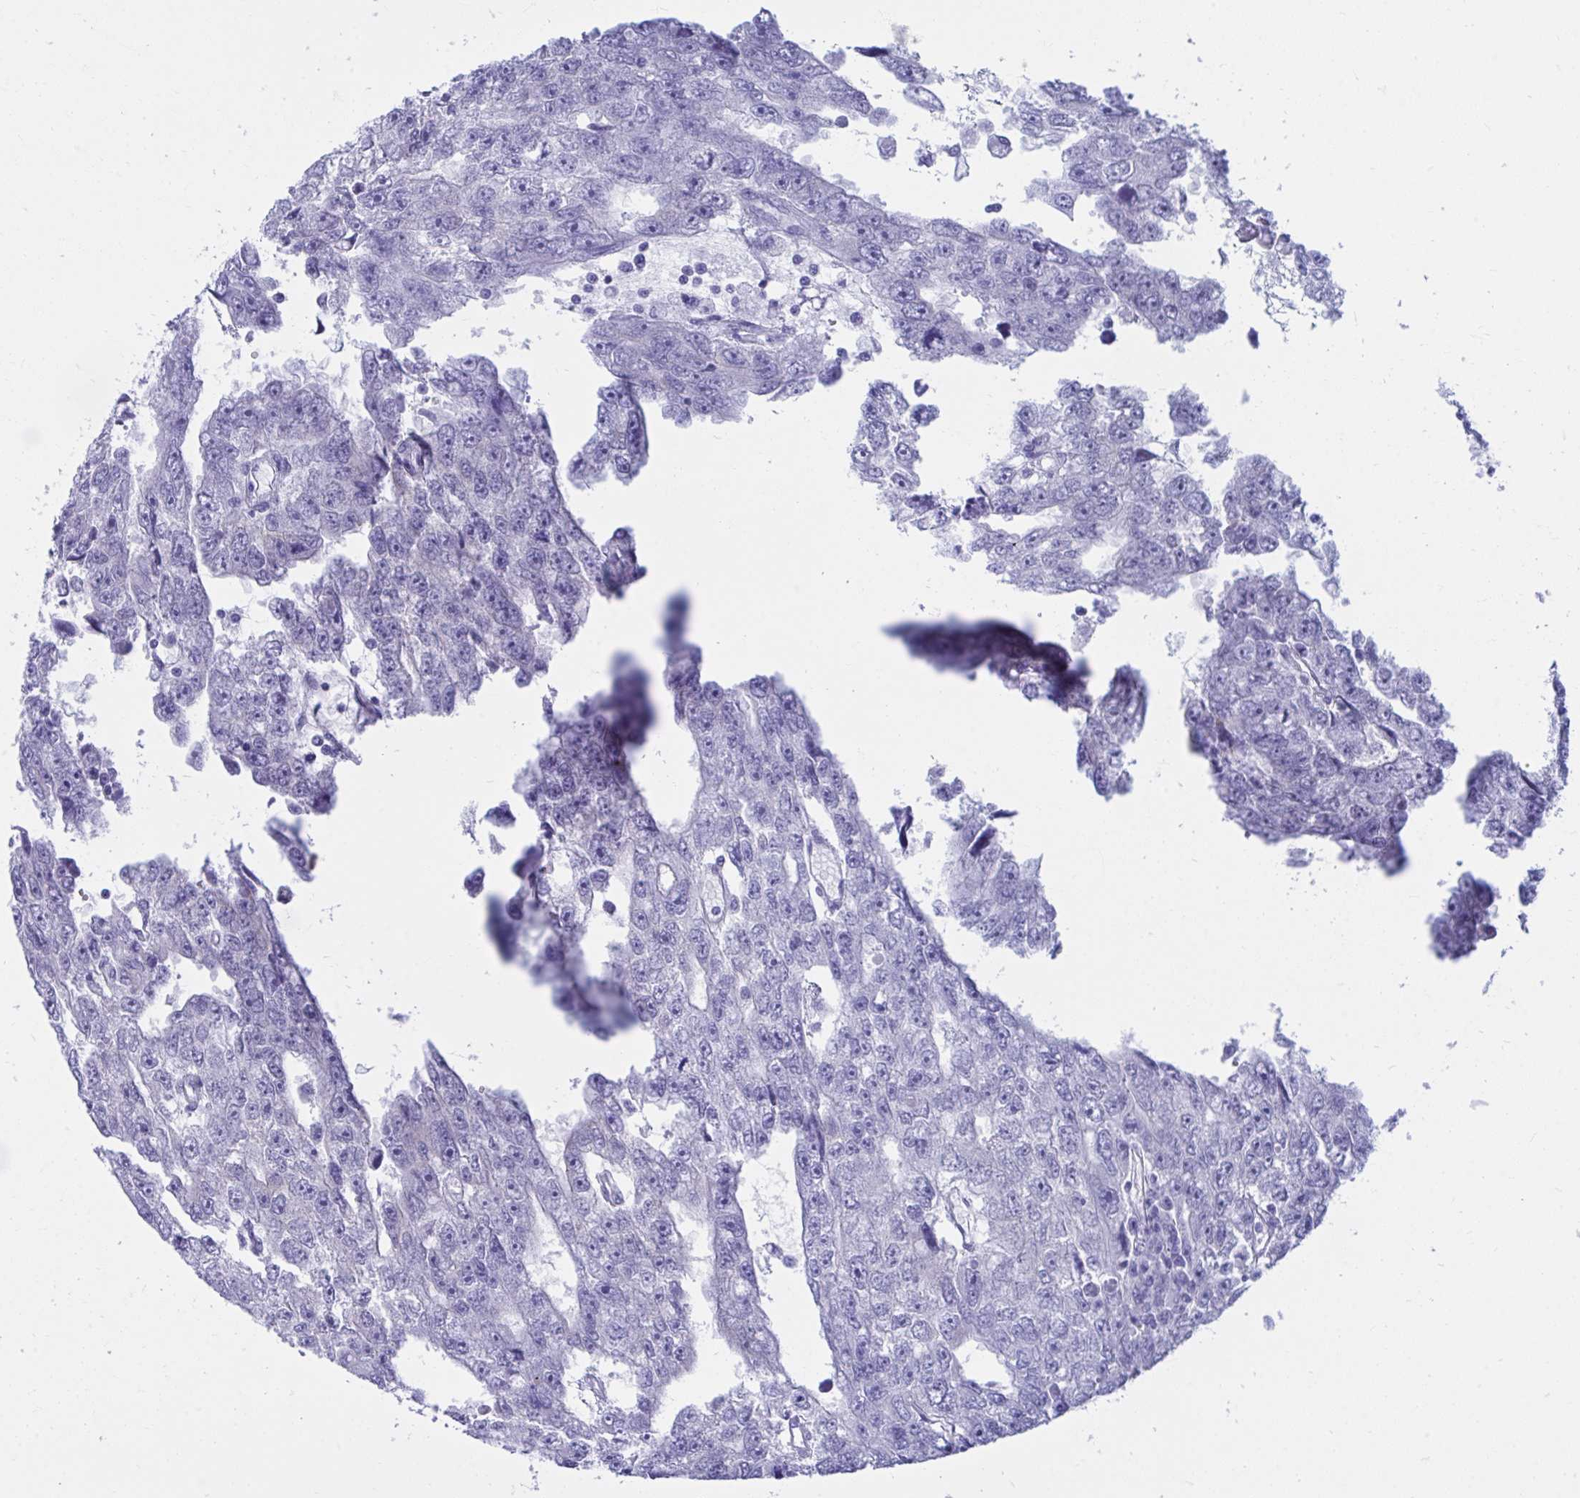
{"staining": {"intensity": "negative", "quantity": "none", "location": "none"}, "tissue": "testis cancer", "cell_type": "Tumor cells", "image_type": "cancer", "snomed": [{"axis": "morphology", "description": "Carcinoma, Embryonal, NOS"}, {"axis": "topography", "description": "Testis"}], "caption": "Protein analysis of testis cancer (embryonal carcinoma) reveals no significant staining in tumor cells.", "gene": "SHISA8", "patient": {"sex": "male", "age": 20}}